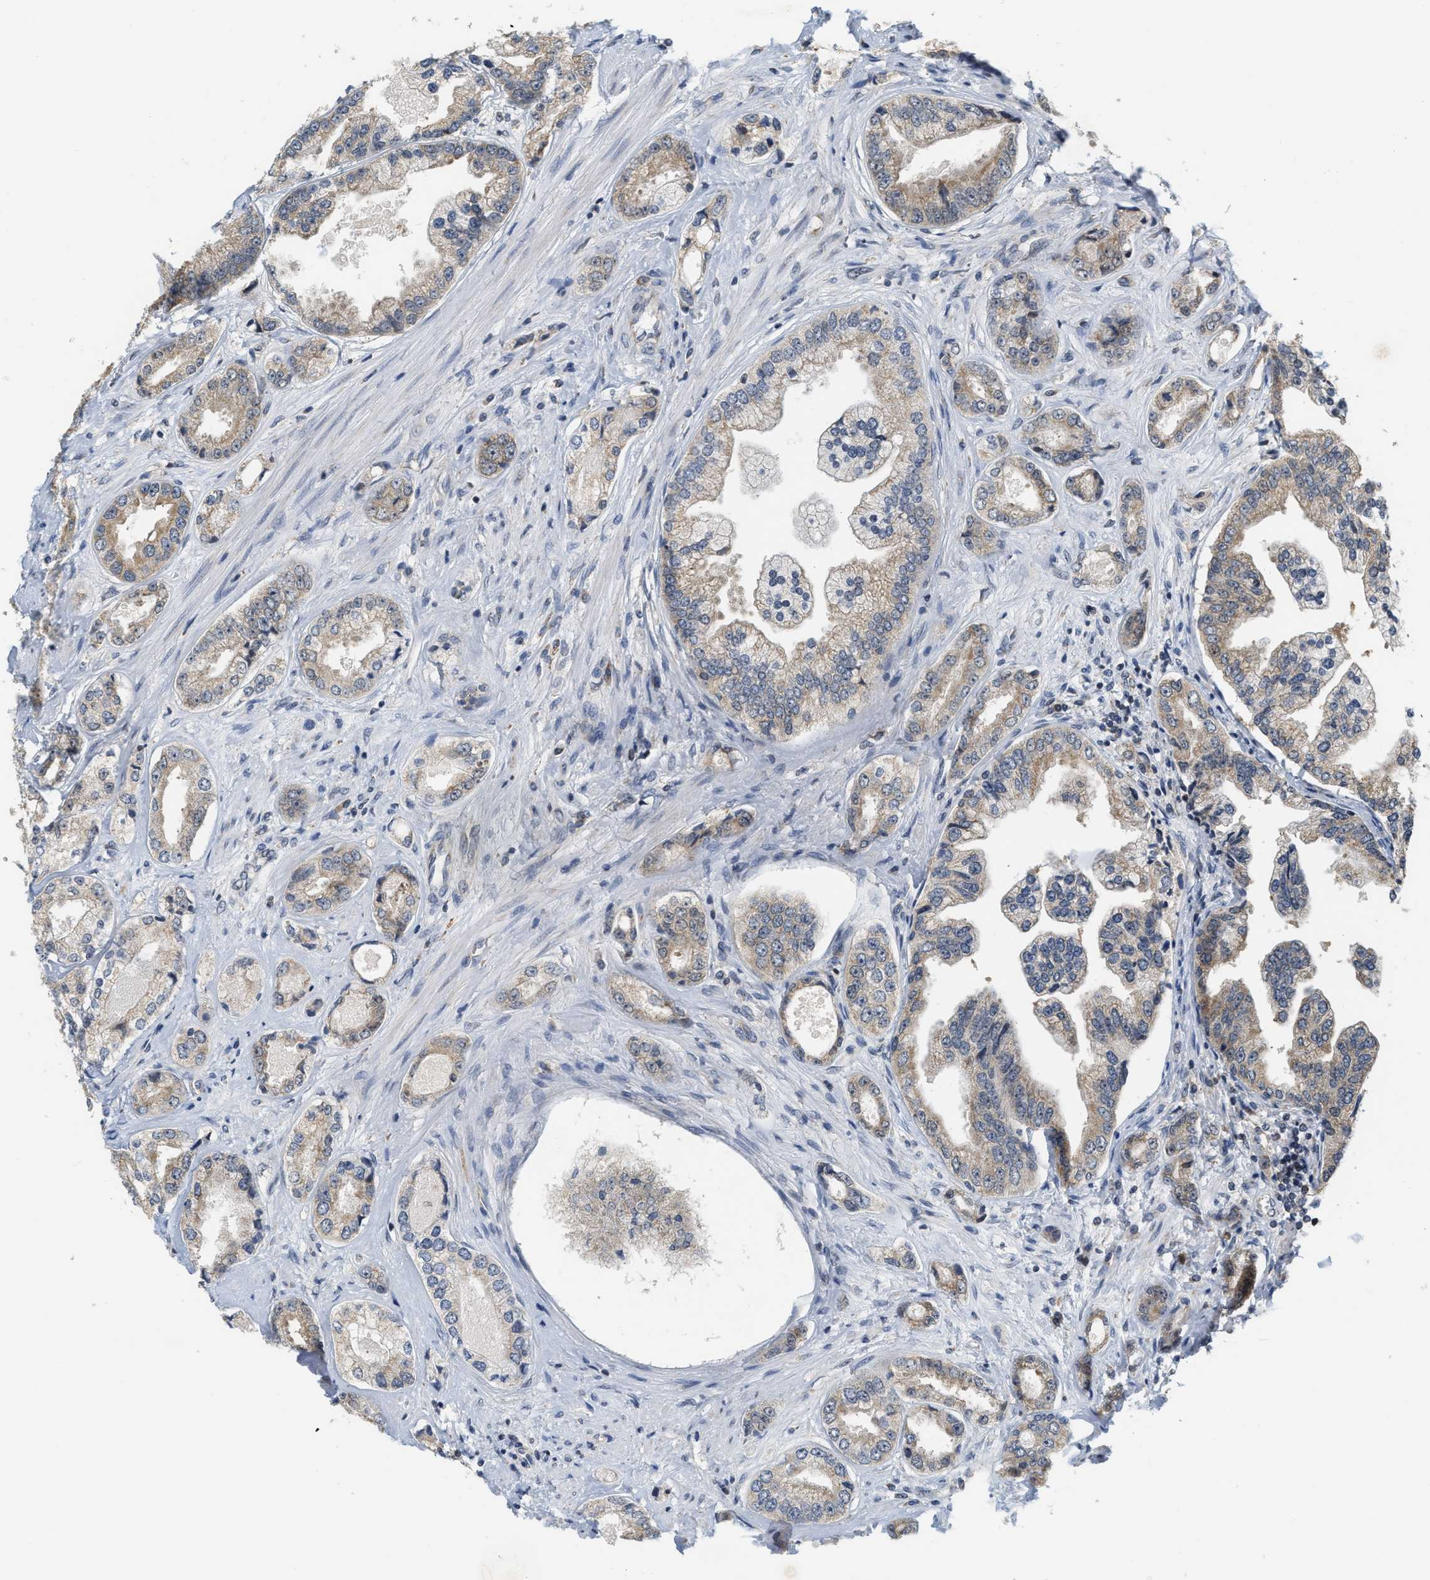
{"staining": {"intensity": "weak", "quantity": ">75%", "location": "cytoplasmic/membranous"}, "tissue": "prostate cancer", "cell_type": "Tumor cells", "image_type": "cancer", "snomed": [{"axis": "morphology", "description": "Adenocarcinoma, High grade"}, {"axis": "topography", "description": "Prostate"}], "caption": "A micrograph of prostate adenocarcinoma (high-grade) stained for a protein exhibits weak cytoplasmic/membranous brown staining in tumor cells. (DAB IHC with brightfield microscopy, high magnification).", "gene": "GIGYF1", "patient": {"sex": "male", "age": 61}}